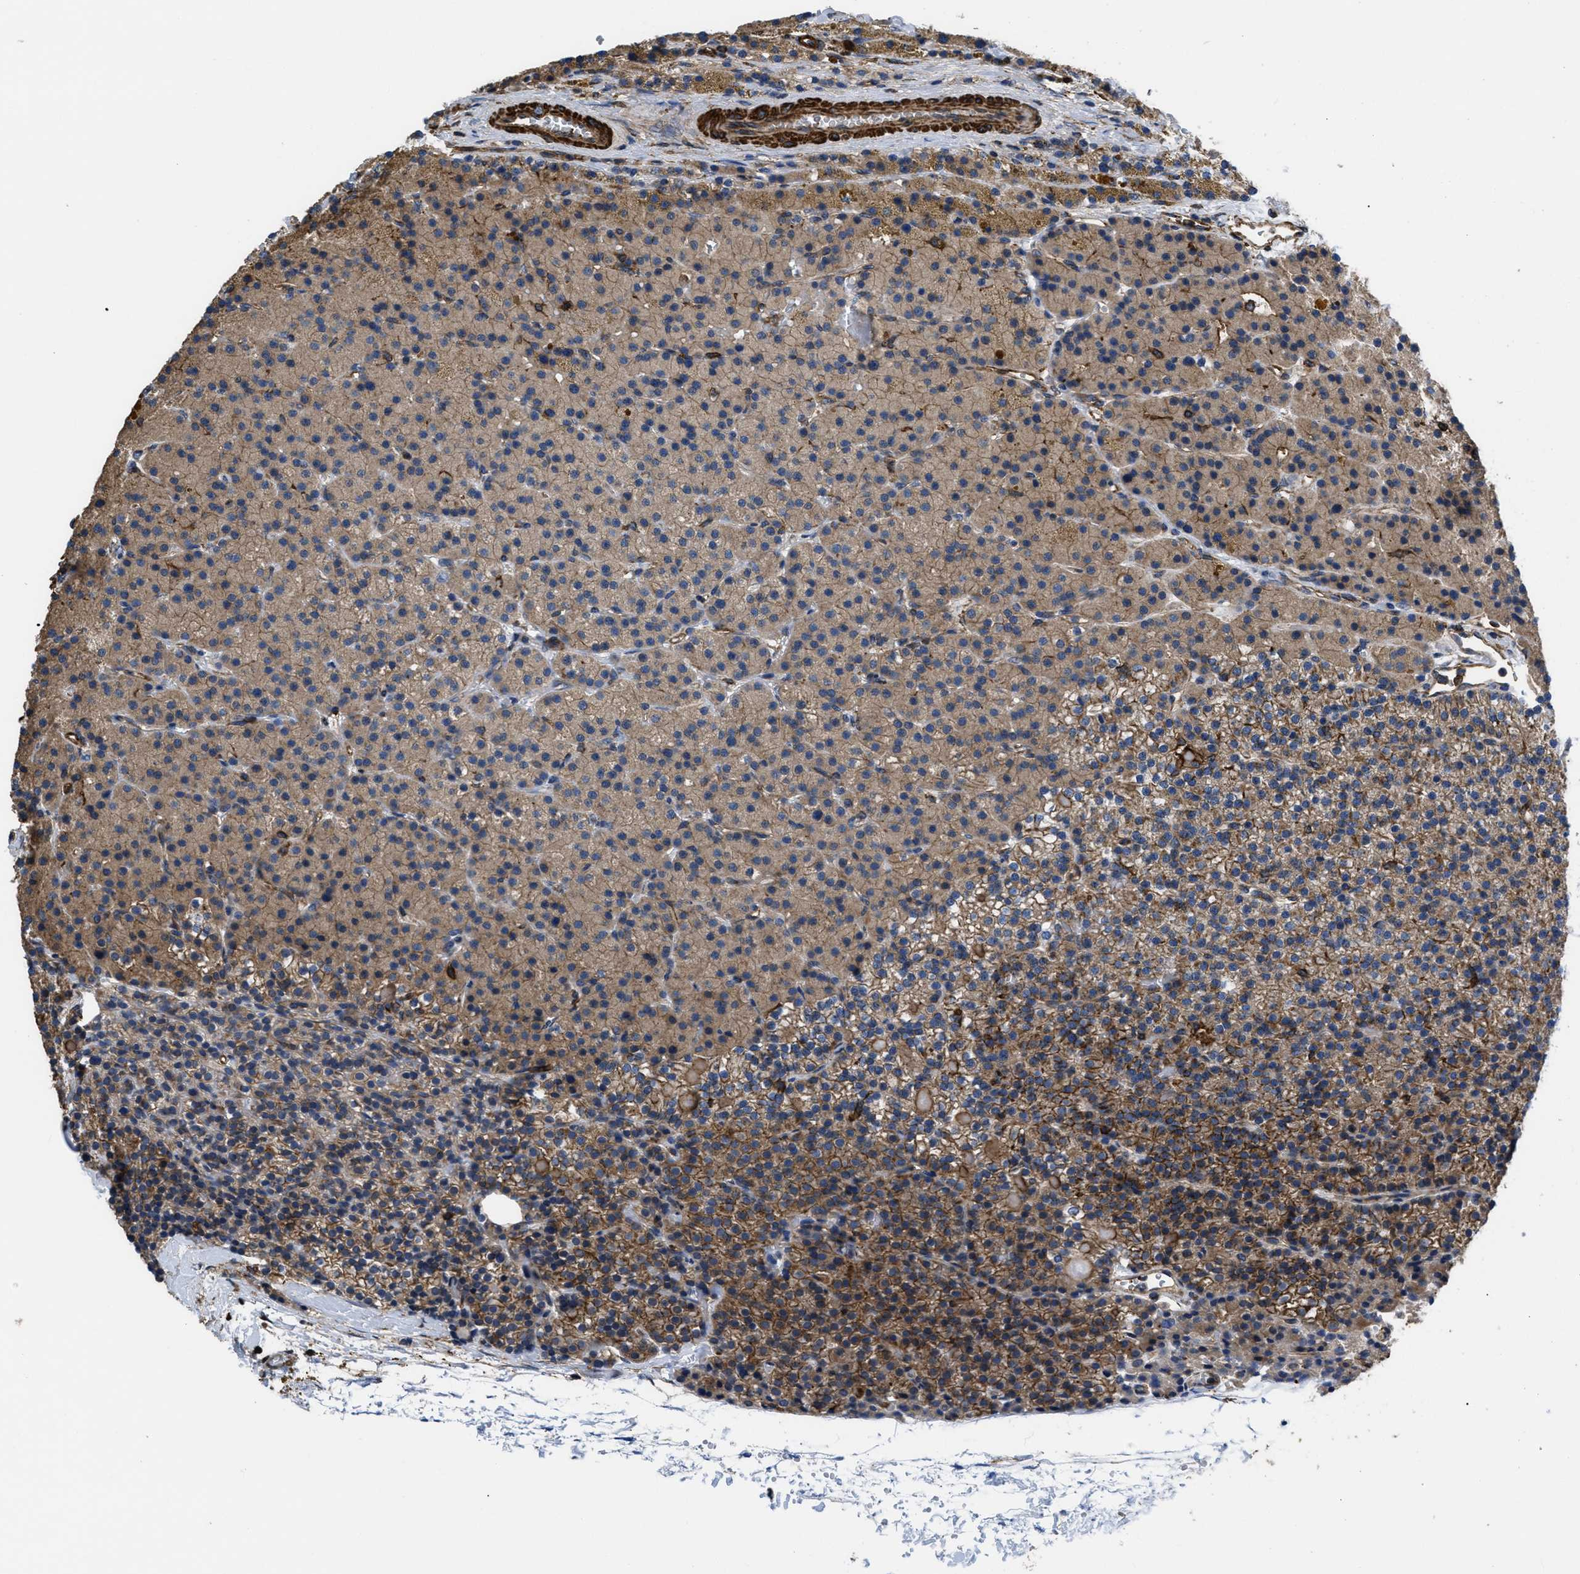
{"staining": {"intensity": "moderate", "quantity": ">75%", "location": "cytoplasmic/membranous"}, "tissue": "parathyroid gland", "cell_type": "Glandular cells", "image_type": "normal", "snomed": [{"axis": "morphology", "description": "Normal tissue, NOS"}, {"axis": "morphology", "description": "Adenoma, NOS"}, {"axis": "topography", "description": "Parathyroid gland"}], "caption": "Immunohistochemistry histopathology image of unremarkable parathyroid gland: human parathyroid gland stained using immunohistochemistry (IHC) reveals medium levels of moderate protein expression localized specifically in the cytoplasmic/membranous of glandular cells, appearing as a cytoplasmic/membranous brown color.", "gene": "SCUBE2", "patient": {"sex": "male", "age": 75}}